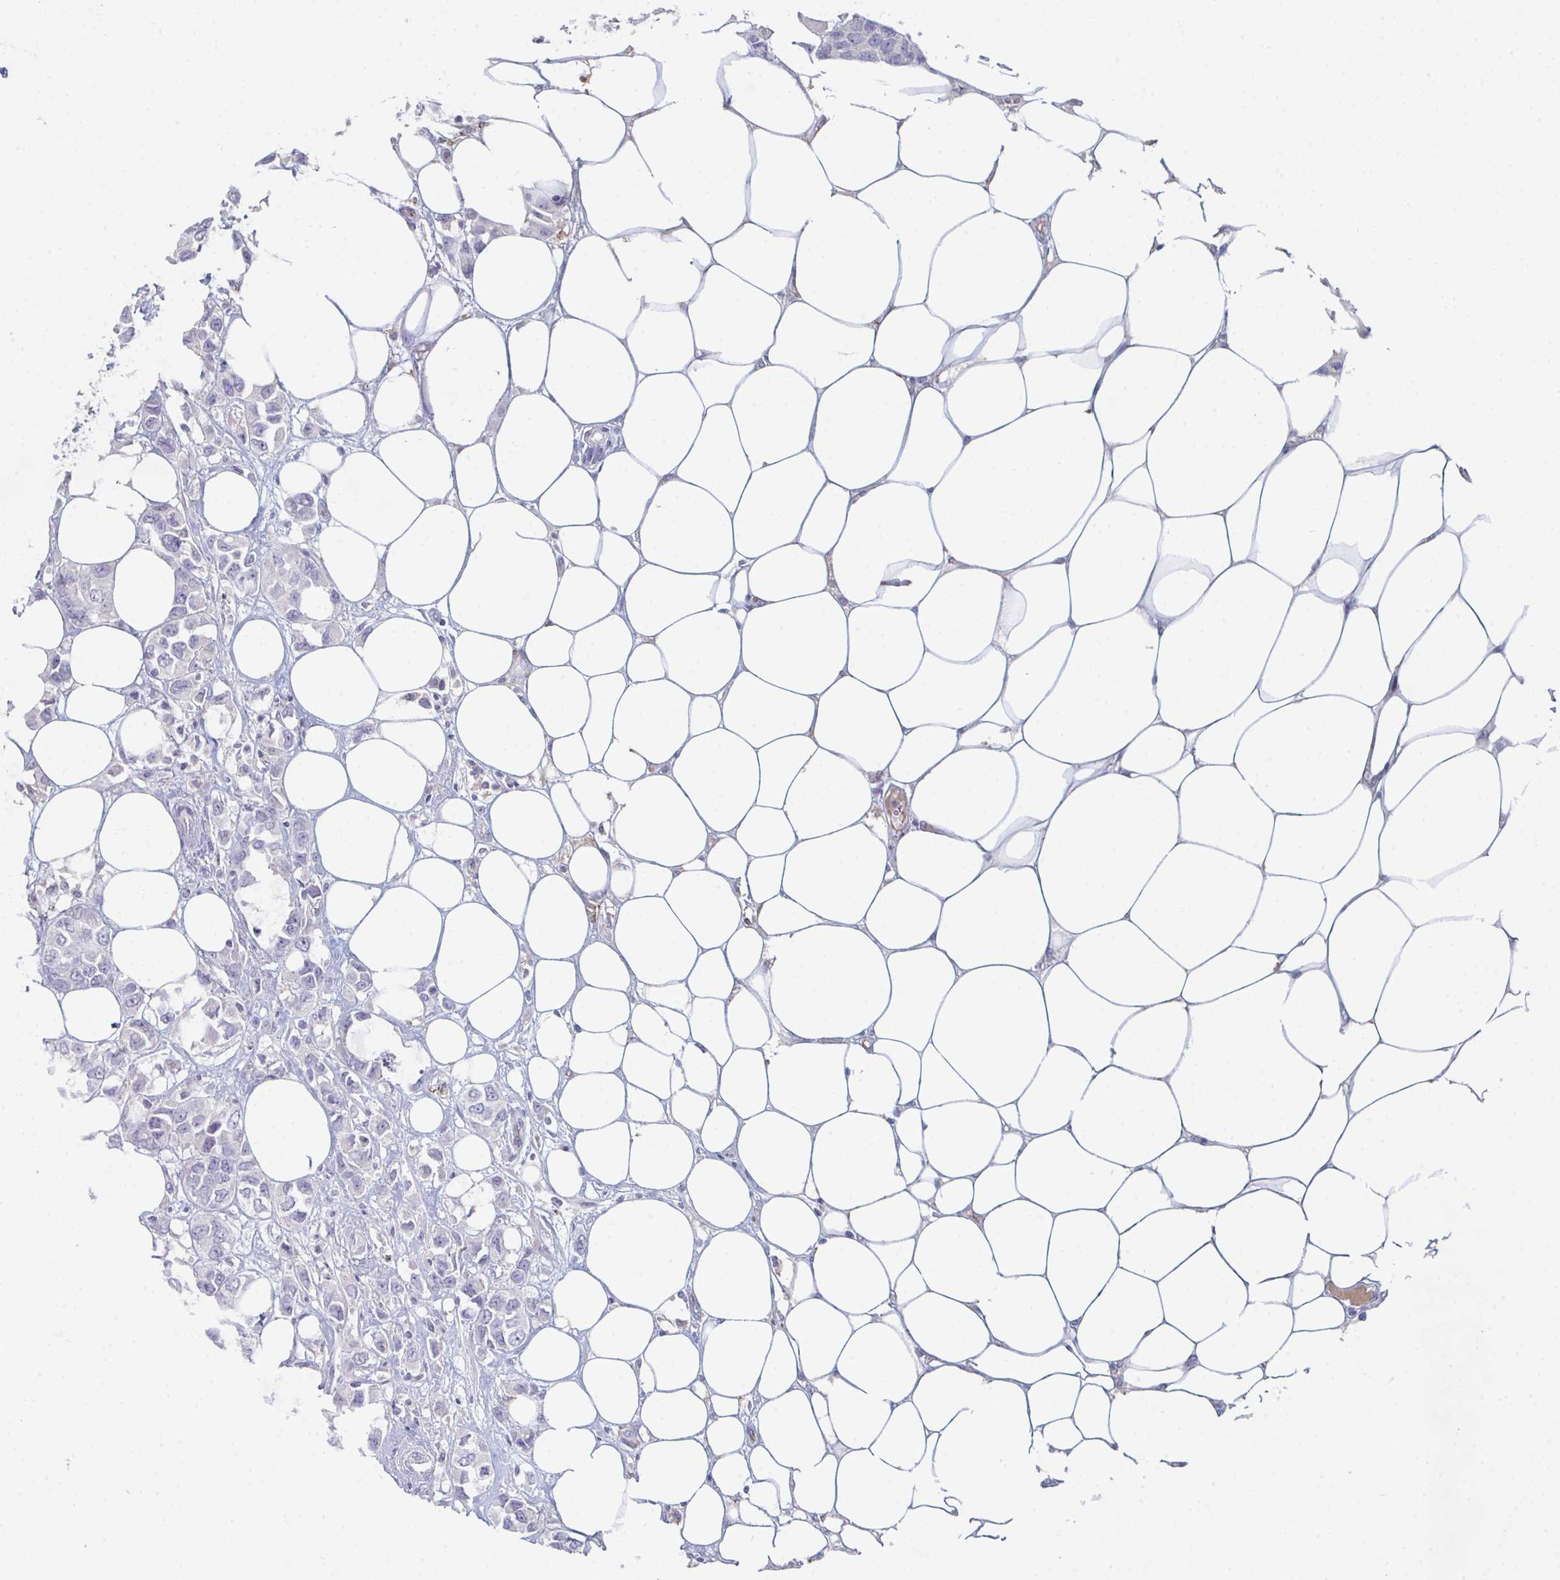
{"staining": {"intensity": "negative", "quantity": "none", "location": "none"}, "tissue": "breast cancer", "cell_type": "Tumor cells", "image_type": "cancer", "snomed": [{"axis": "morphology", "description": "Lobular carcinoma"}, {"axis": "topography", "description": "Breast"}], "caption": "The photomicrograph displays no staining of tumor cells in breast lobular carcinoma.", "gene": "ADAM21", "patient": {"sex": "female", "age": 91}}